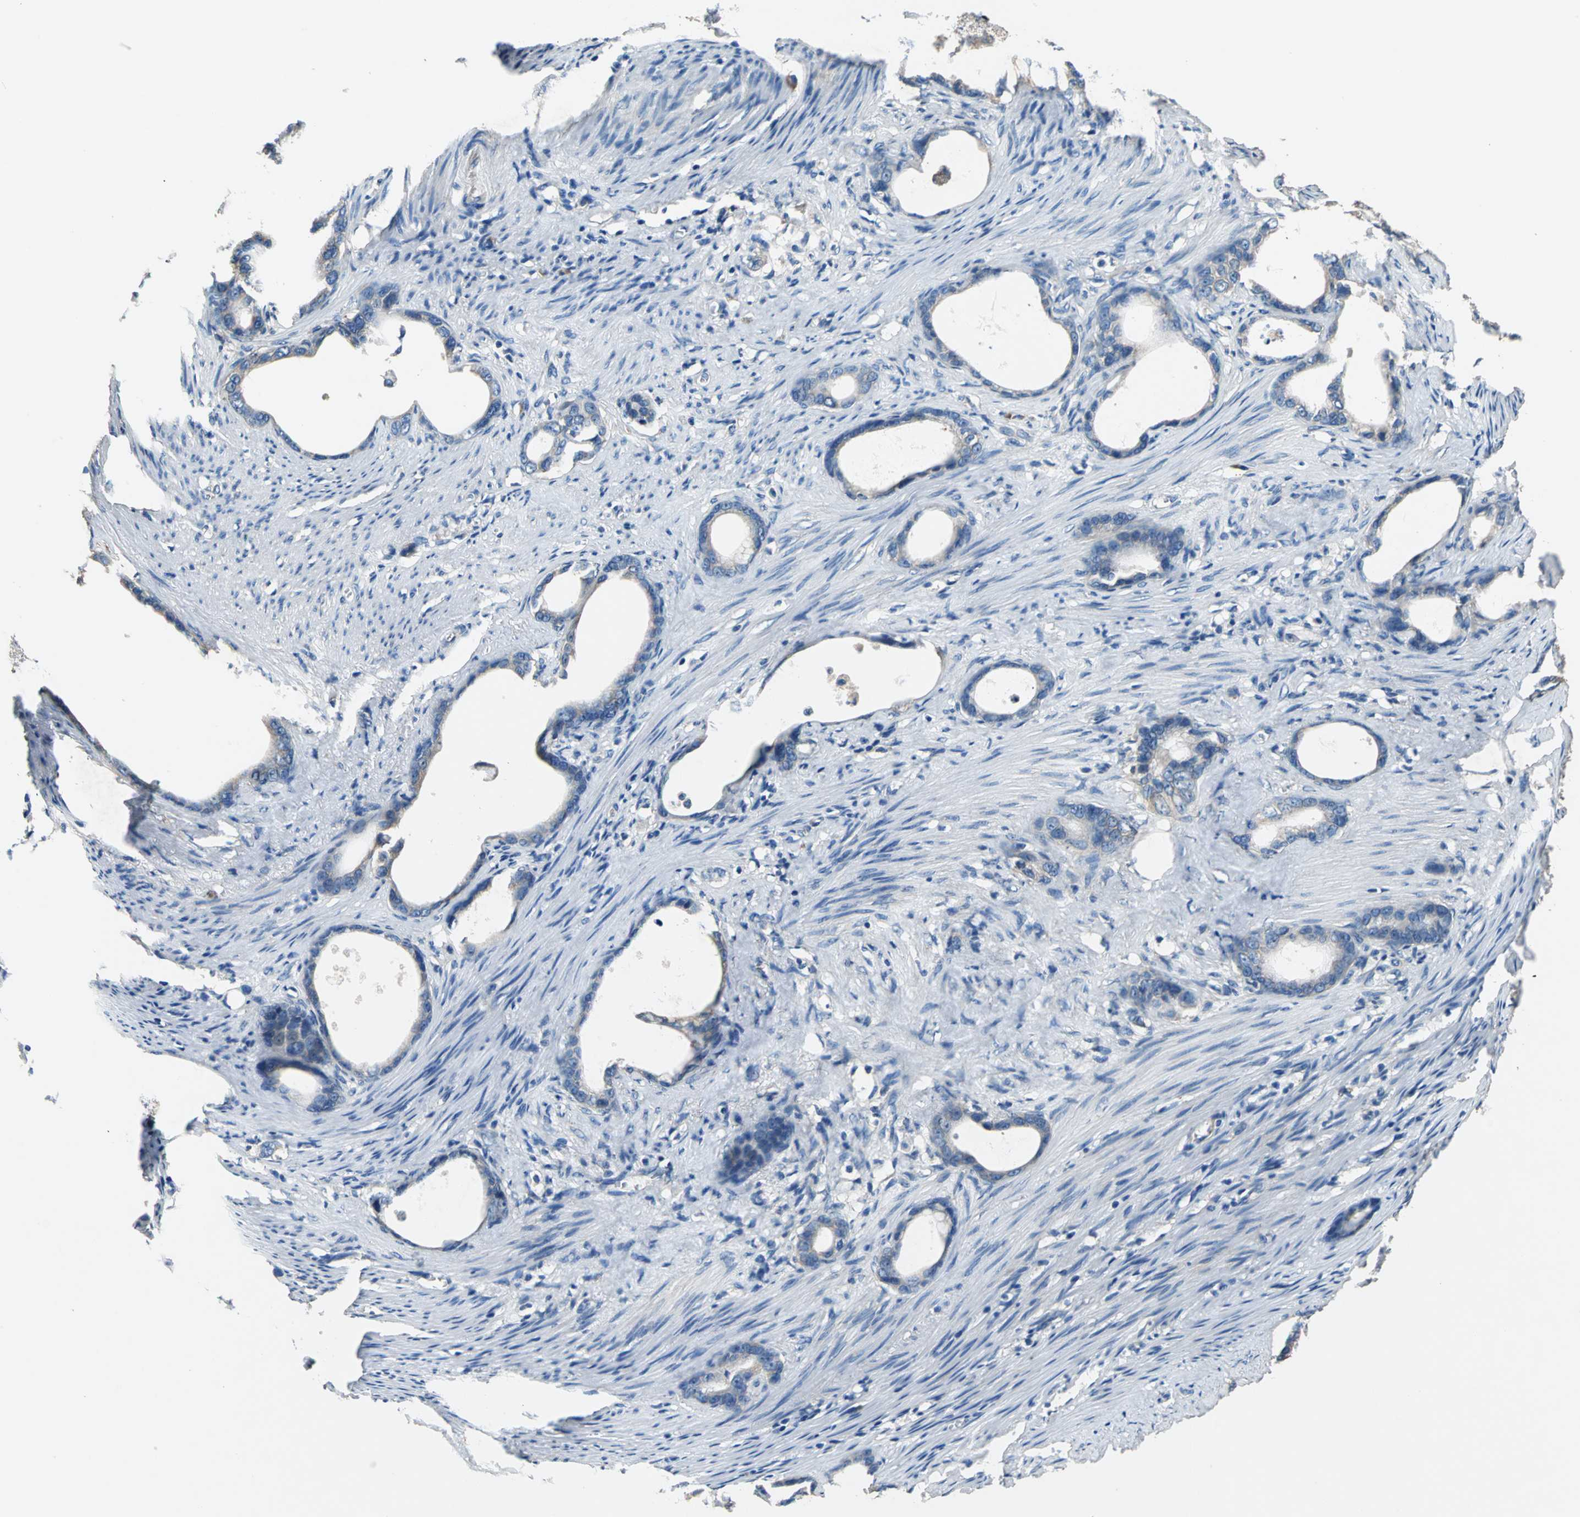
{"staining": {"intensity": "weak", "quantity": ">75%", "location": "cytoplasmic/membranous"}, "tissue": "stomach cancer", "cell_type": "Tumor cells", "image_type": "cancer", "snomed": [{"axis": "morphology", "description": "Adenocarcinoma, NOS"}, {"axis": "topography", "description": "Stomach"}], "caption": "Stomach cancer (adenocarcinoma) stained with DAB (3,3'-diaminobenzidine) immunohistochemistry exhibits low levels of weak cytoplasmic/membranous positivity in about >75% of tumor cells.", "gene": "HEPH", "patient": {"sex": "female", "age": 75}}